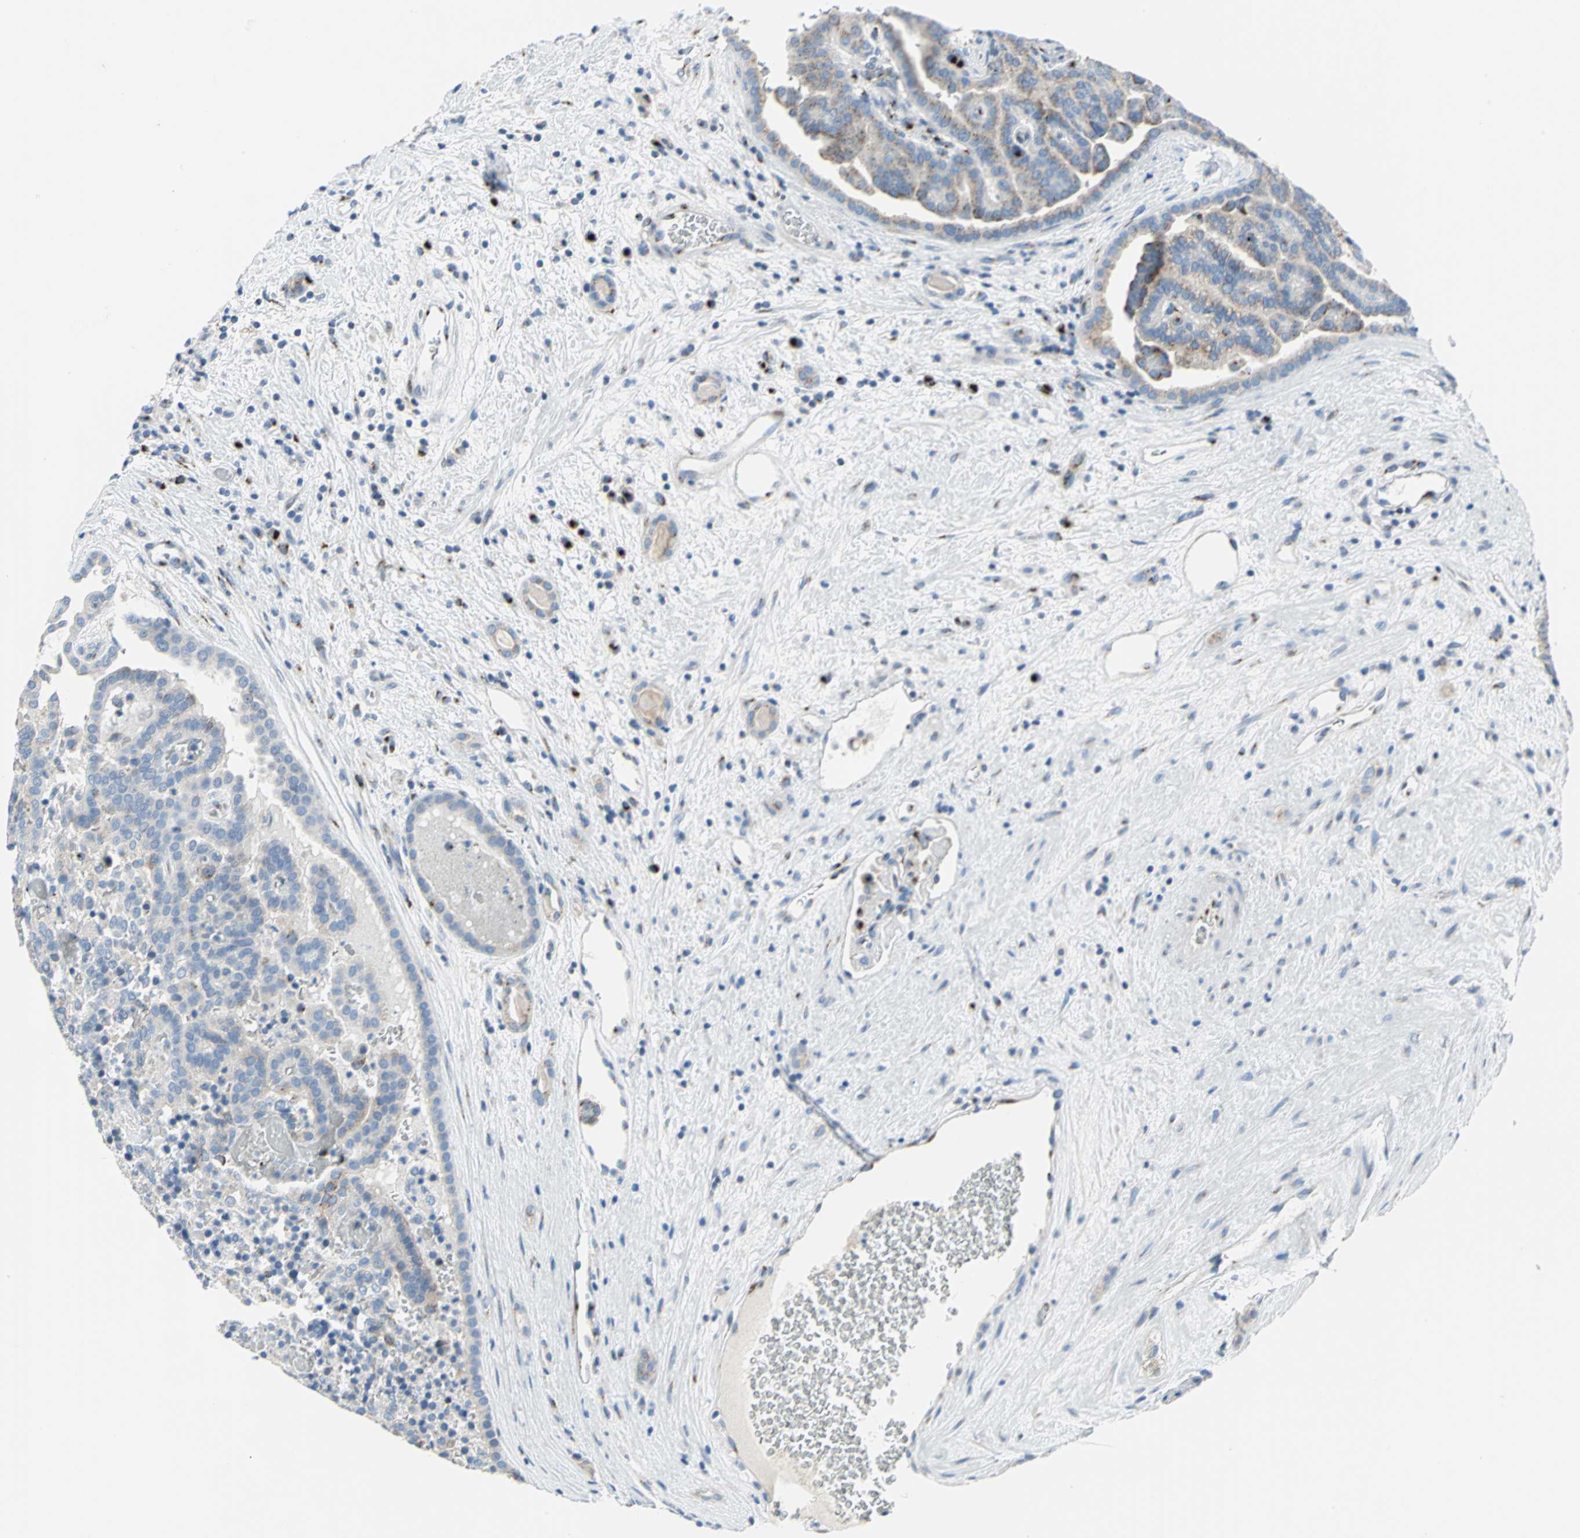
{"staining": {"intensity": "moderate", "quantity": "25%-75%", "location": "cytoplasmic/membranous"}, "tissue": "renal cancer", "cell_type": "Tumor cells", "image_type": "cancer", "snomed": [{"axis": "morphology", "description": "Adenocarcinoma, NOS"}, {"axis": "topography", "description": "Kidney"}], "caption": "Human renal cancer (adenocarcinoma) stained for a protein (brown) shows moderate cytoplasmic/membranous positive staining in approximately 25%-75% of tumor cells.", "gene": "GPR3", "patient": {"sex": "male", "age": 61}}